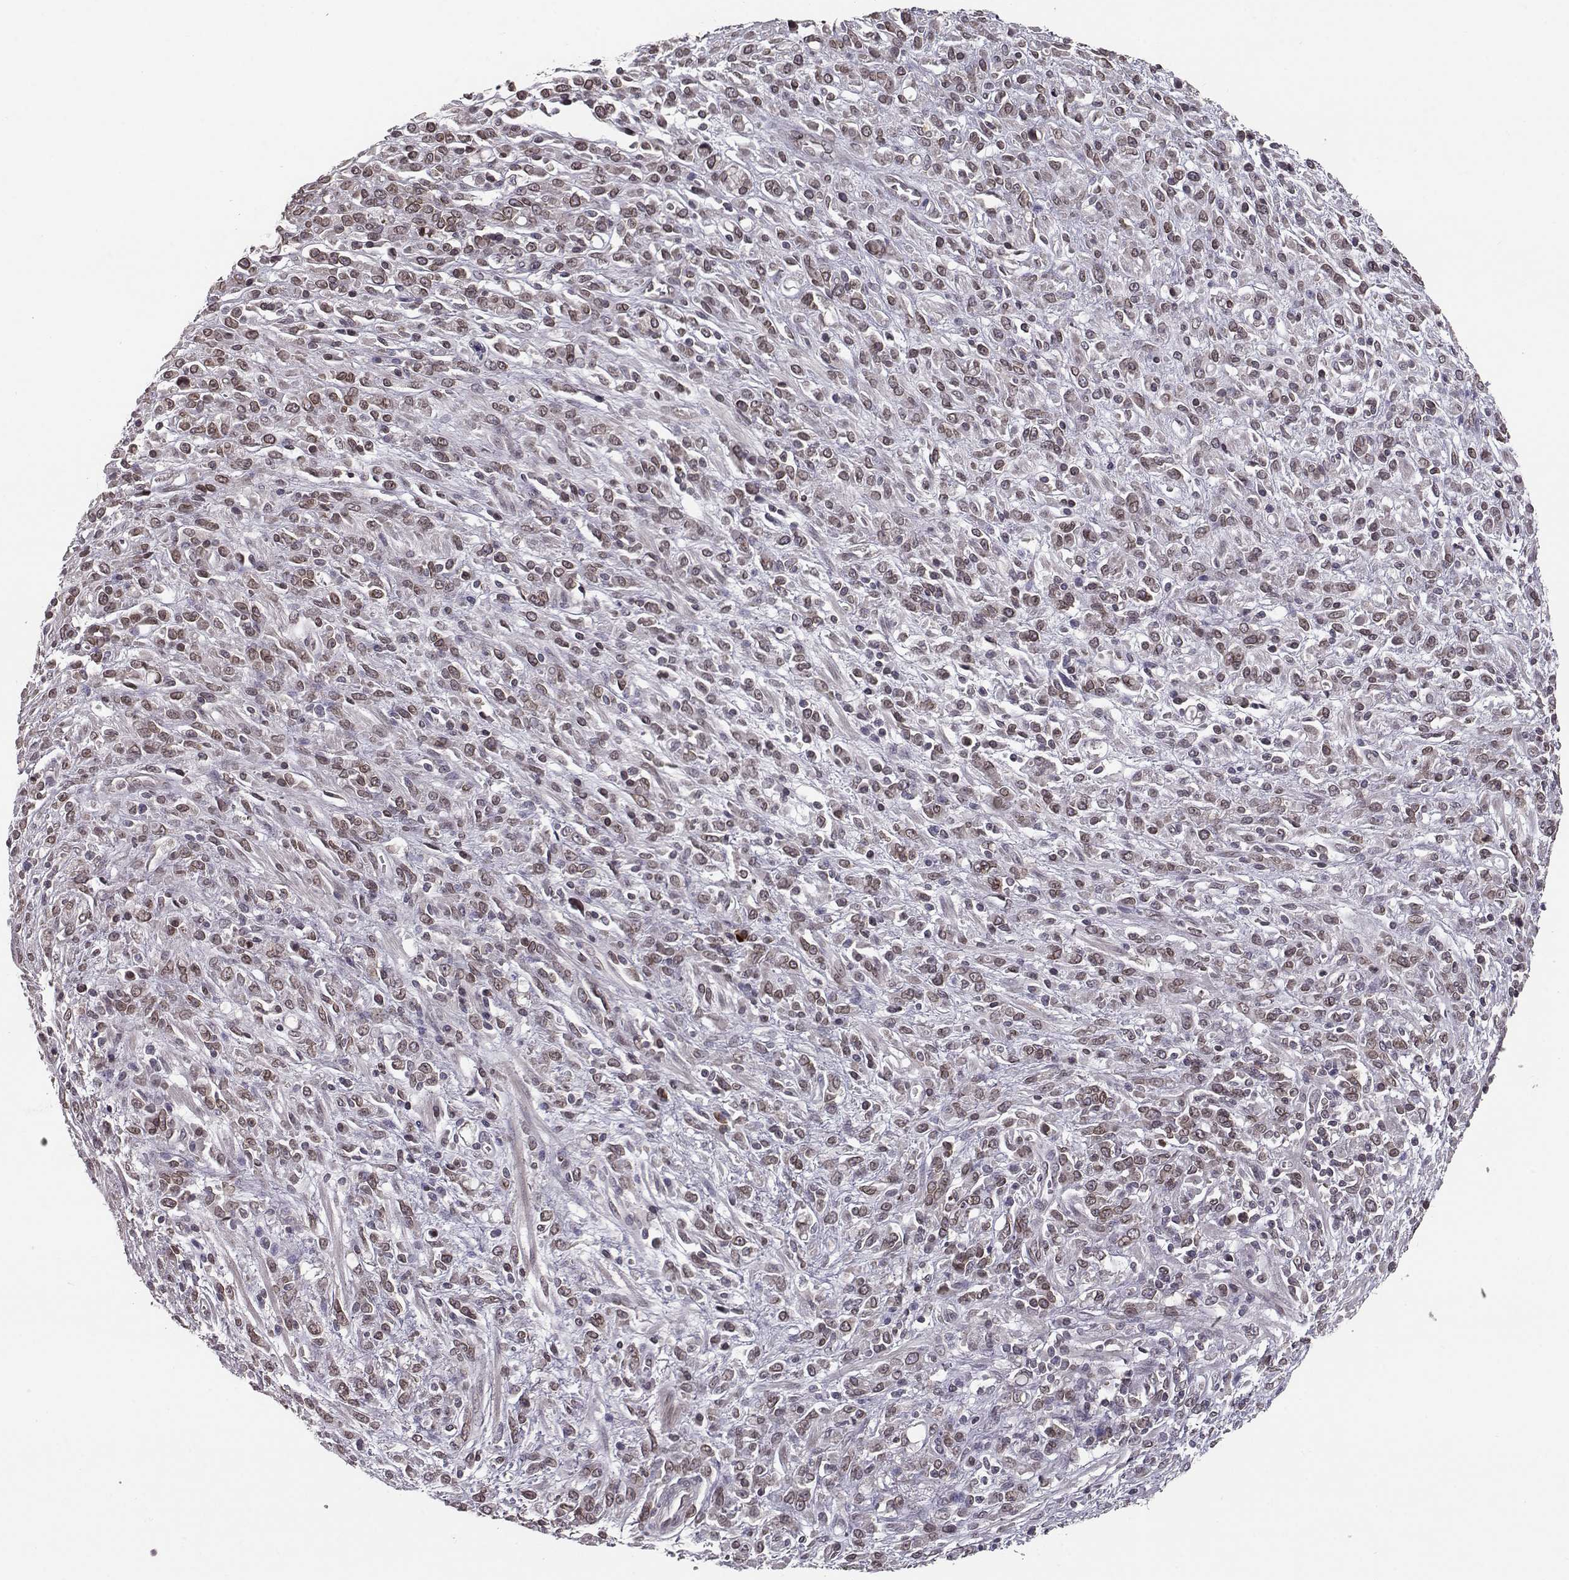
{"staining": {"intensity": "weak", "quantity": ">75%", "location": "cytoplasmic/membranous,nuclear"}, "tissue": "stomach cancer", "cell_type": "Tumor cells", "image_type": "cancer", "snomed": [{"axis": "morphology", "description": "Adenocarcinoma, NOS"}, {"axis": "topography", "description": "Stomach"}], "caption": "Human stomach cancer (adenocarcinoma) stained with a protein marker demonstrates weak staining in tumor cells.", "gene": "NUP37", "patient": {"sex": "female", "age": 57}}